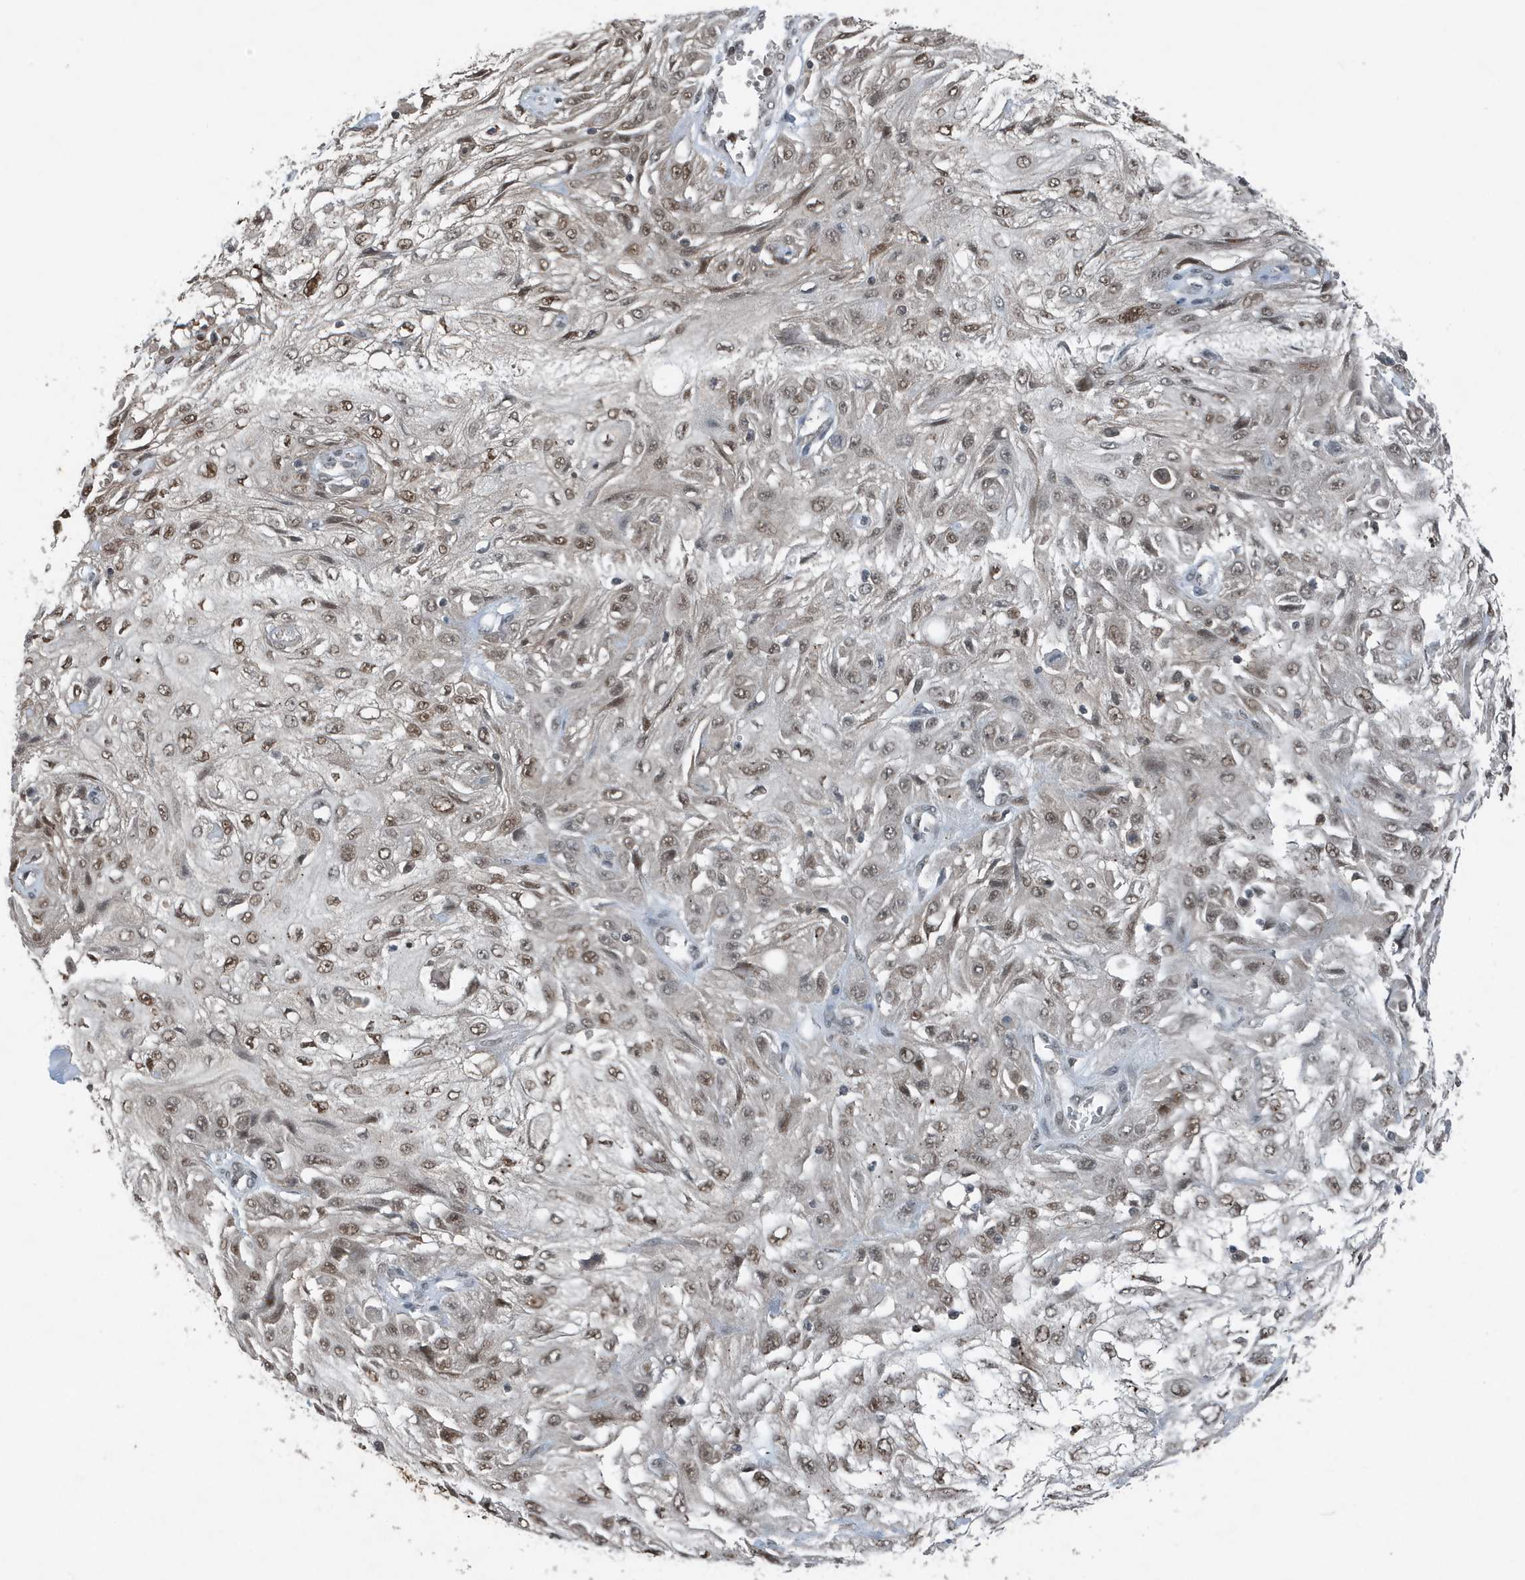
{"staining": {"intensity": "moderate", "quantity": ">75%", "location": "nuclear"}, "tissue": "skin cancer", "cell_type": "Tumor cells", "image_type": "cancer", "snomed": [{"axis": "morphology", "description": "Squamous cell carcinoma, NOS"}, {"axis": "topography", "description": "Skin"}], "caption": "Immunohistochemical staining of human skin cancer exhibits moderate nuclear protein positivity in approximately >75% of tumor cells. (DAB (3,3'-diaminobenzidine) IHC with brightfield microscopy, high magnification).", "gene": "HSPA1A", "patient": {"sex": "male", "age": 75}}